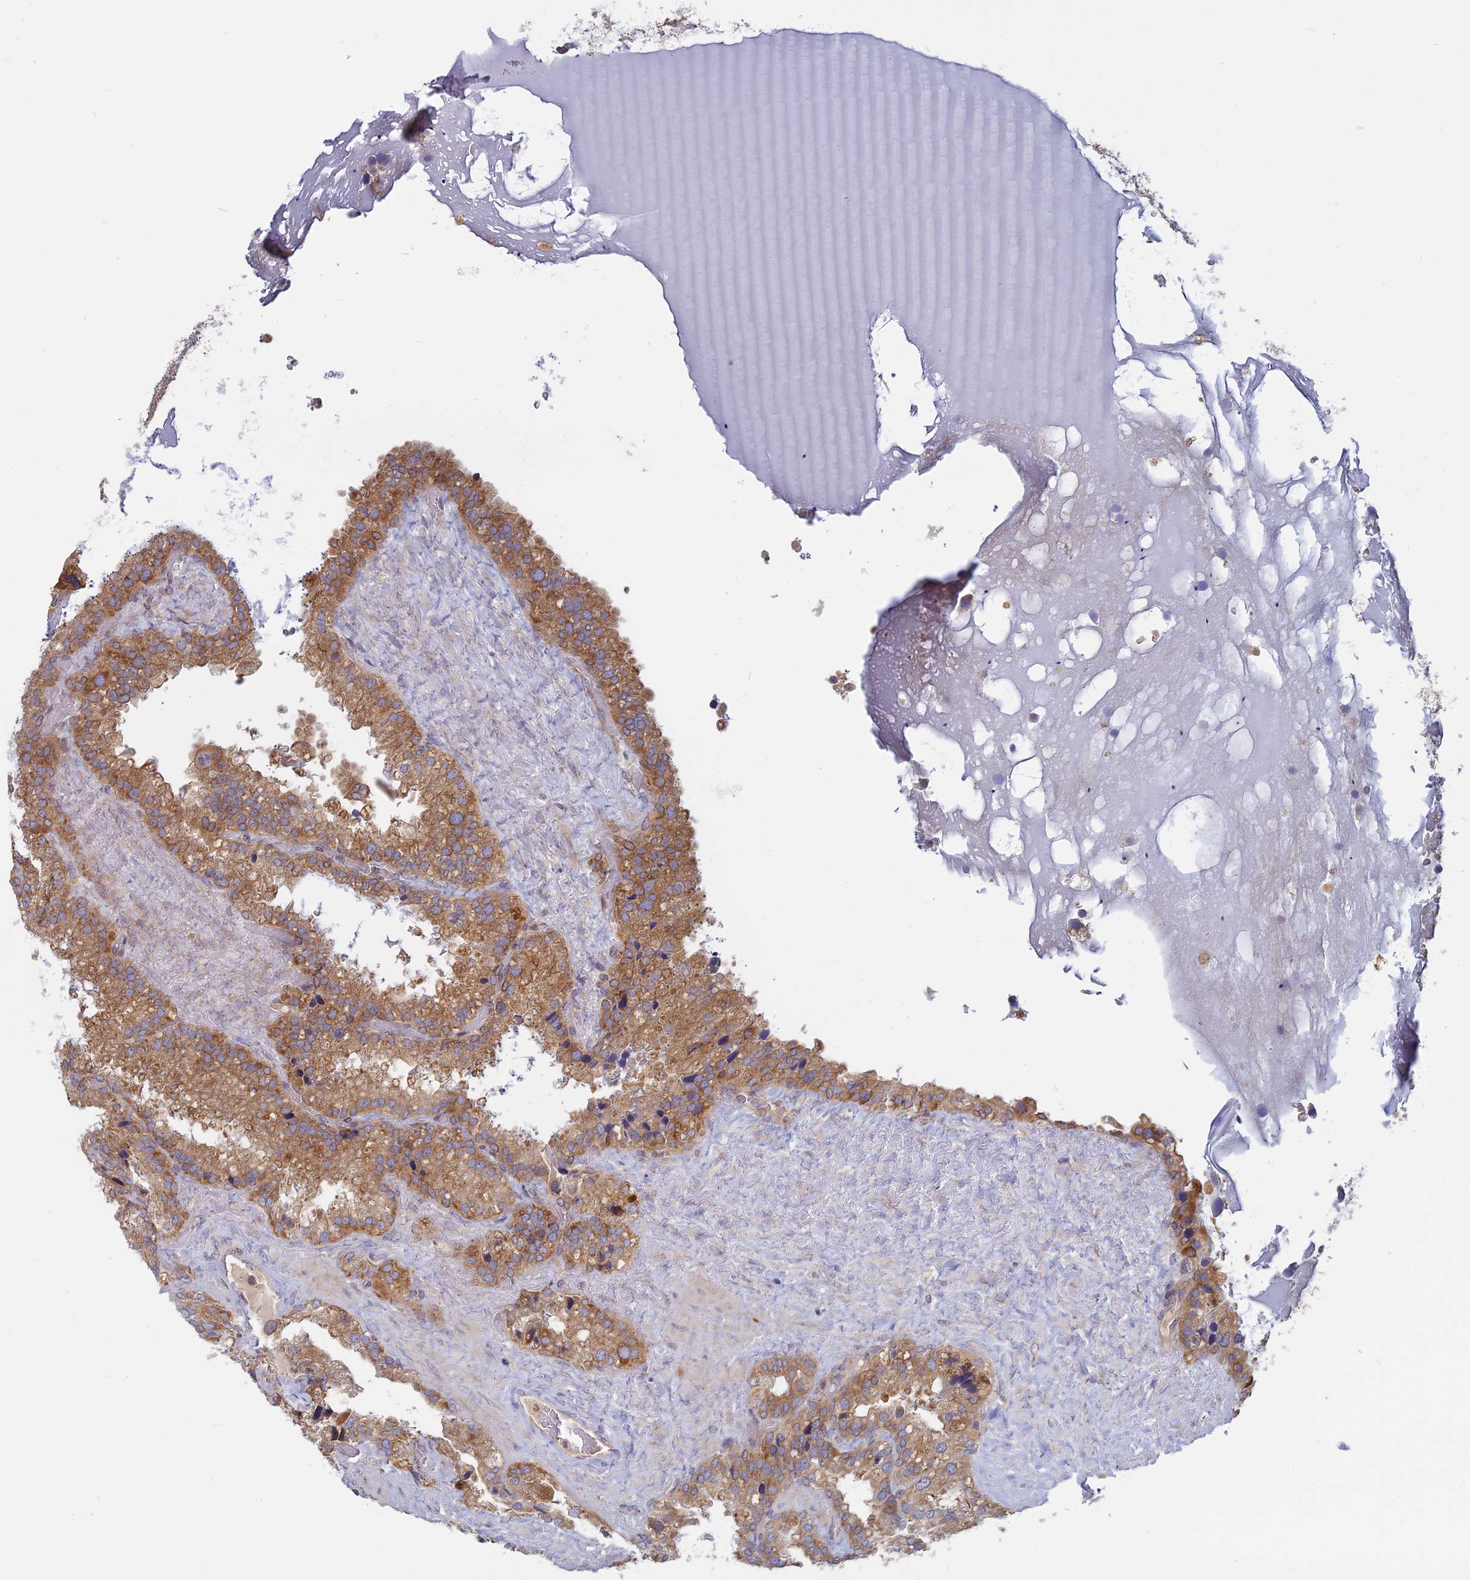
{"staining": {"intensity": "moderate", "quantity": ">75%", "location": "cytoplasmic/membranous"}, "tissue": "seminal vesicle", "cell_type": "Glandular cells", "image_type": "normal", "snomed": [{"axis": "morphology", "description": "Normal tissue, NOS"}, {"axis": "topography", "description": "Prostate"}, {"axis": "topography", "description": "Seminal veicle"}], "caption": "The photomicrograph reveals staining of unremarkable seminal vesicle, revealing moderate cytoplasmic/membranous protein positivity (brown color) within glandular cells. Using DAB (brown) and hematoxylin (blue) stains, captured at high magnification using brightfield microscopy.", "gene": "TMEM208", "patient": {"sex": "male", "age": 68}}